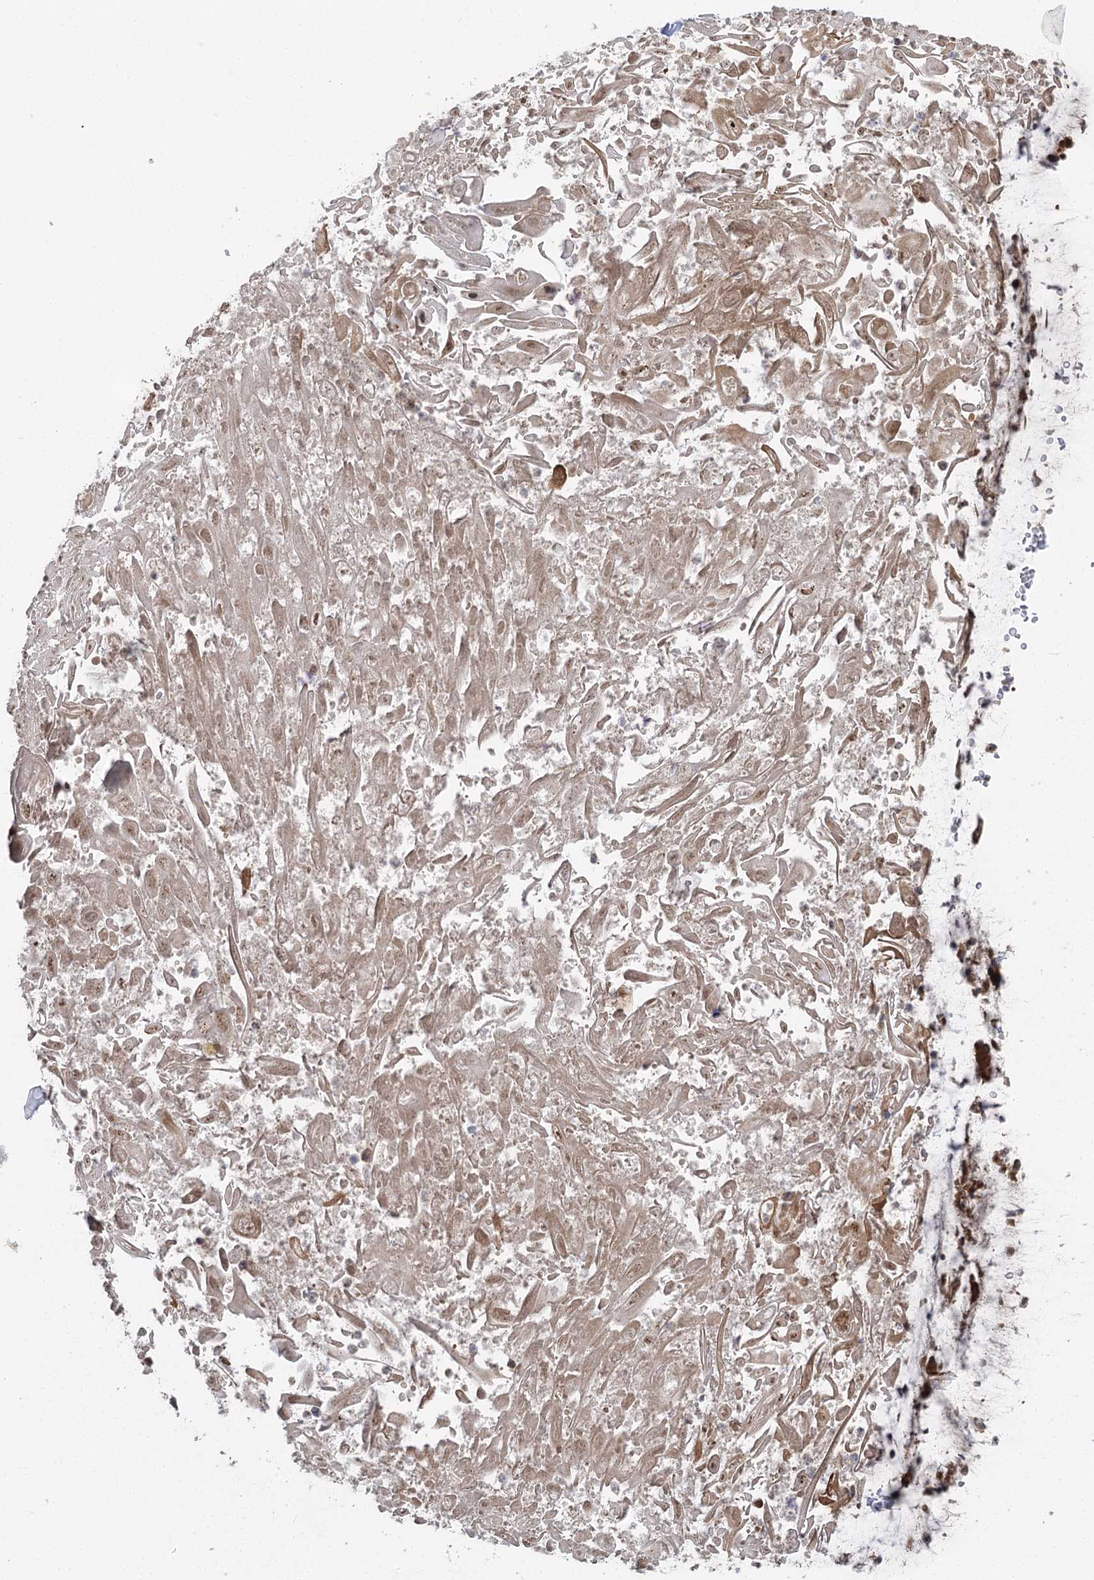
{"staining": {"intensity": "weak", "quantity": ">75%", "location": "cytoplasmic/membranous,nuclear"}, "tissue": "adipose tissue", "cell_type": "Adipocytes", "image_type": "normal", "snomed": [{"axis": "morphology", "description": "Normal tissue, NOS"}, {"axis": "topography", "description": "Lymph node"}, {"axis": "topography", "description": "Cartilage tissue"}, {"axis": "topography", "description": "Bronchus"}], "caption": "This photomicrograph reveals IHC staining of benign adipose tissue, with low weak cytoplasmic/membranous,nuclear positivity in about >75% of adipocytes.", "gene": "C12orf4", "patient": {"sex": "male", "age": 63}}